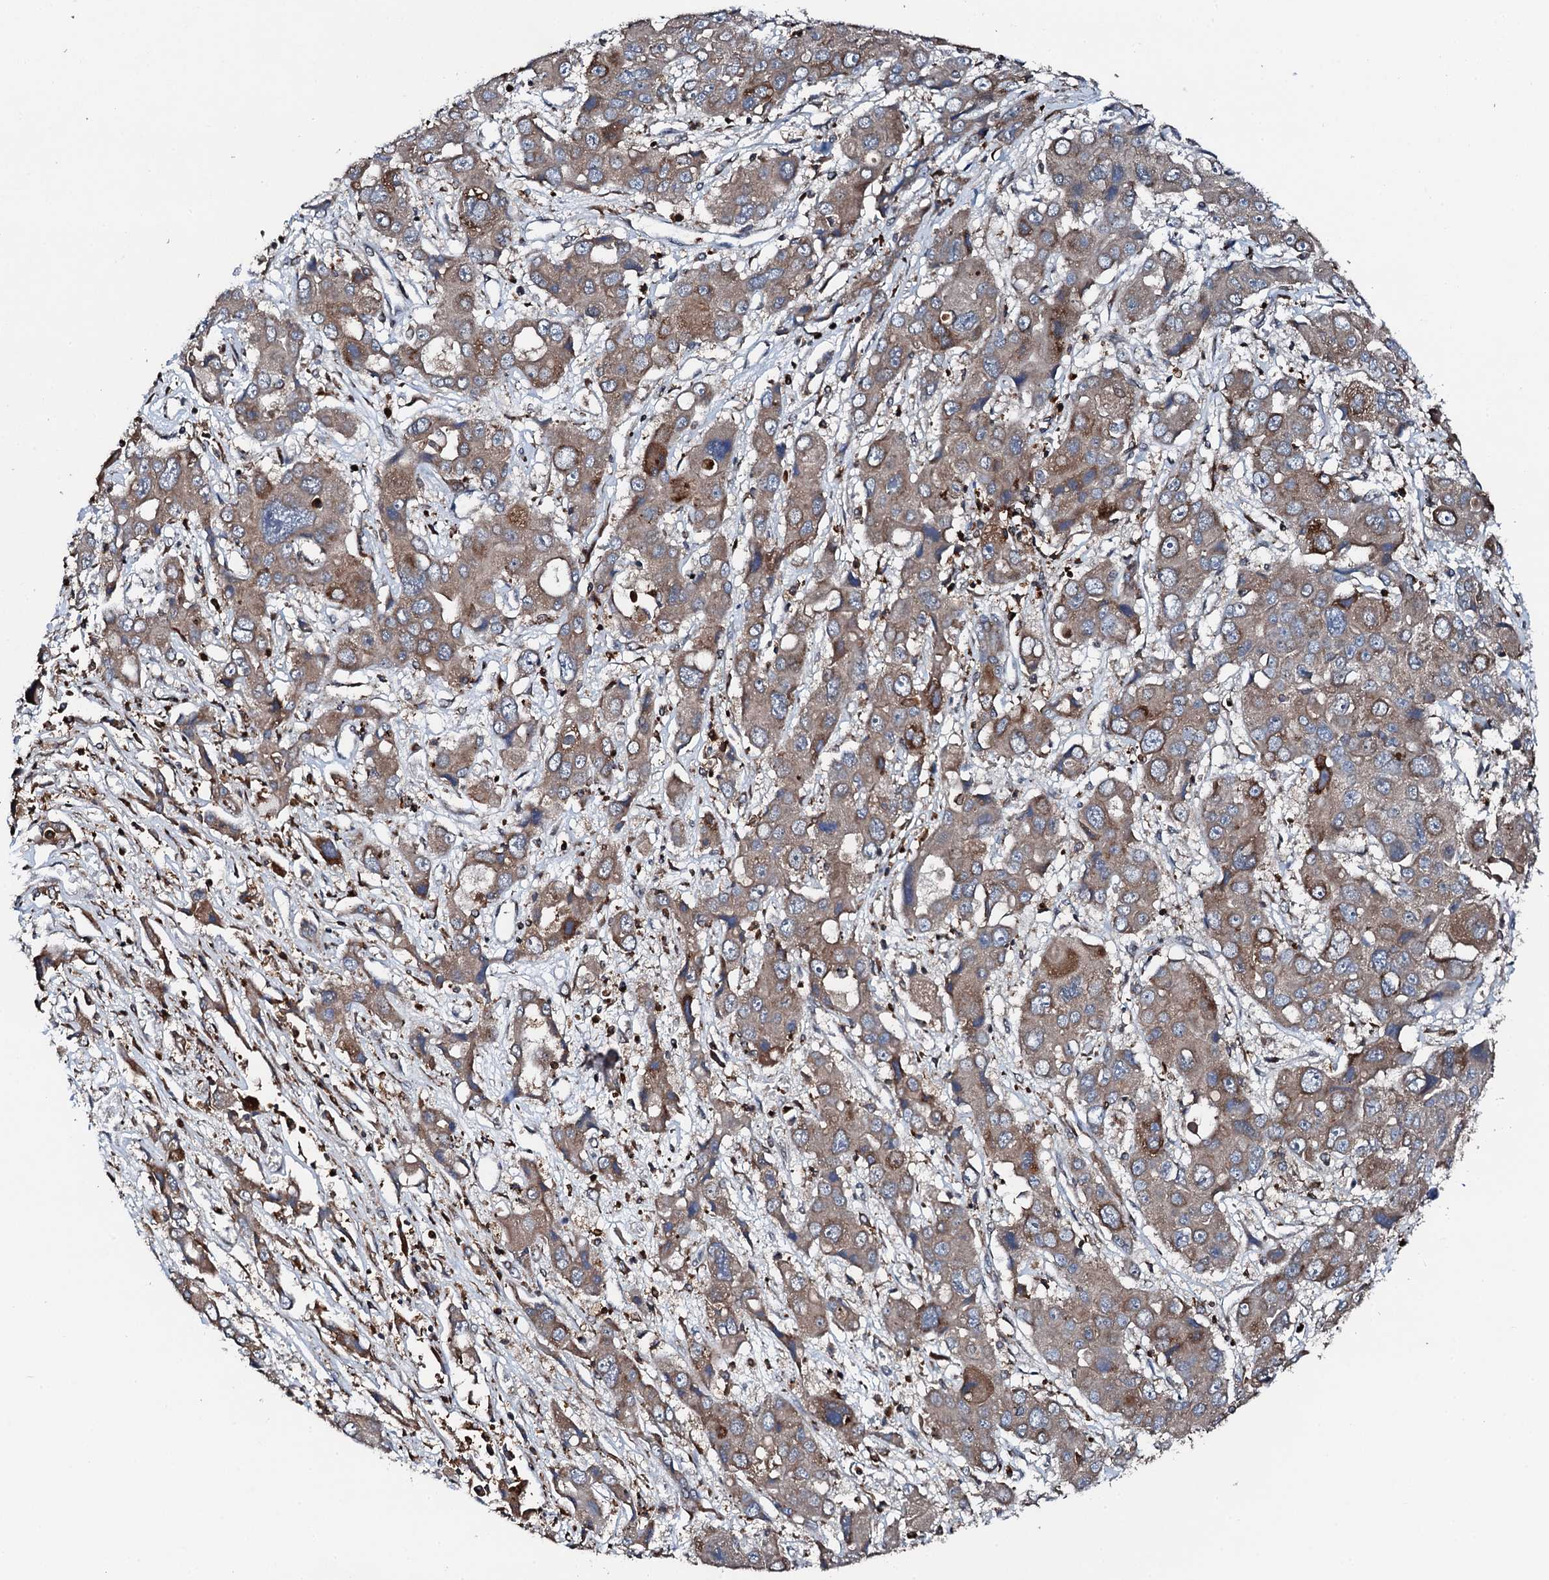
{"staining": {"intensity": "weak", "quantity": "<25%", "location": "cytoplasmic/membranous"}, "tissue": "liver cancer", "cell_type": "Tumor cells", "image_type": "cancer", "snomed": [{"axis": "morphology", "description": "Cholangiocarcinoma"}, {"axis": "topography", "description": "Liver"}], "caption": "A high-resolution image shows immunohistochemistry (IHC) staining of liver cancer, which exhibits no significant expression in tumor cells.", "gene": "EDC4", "patient": {"sex": "male", "age": 67}}